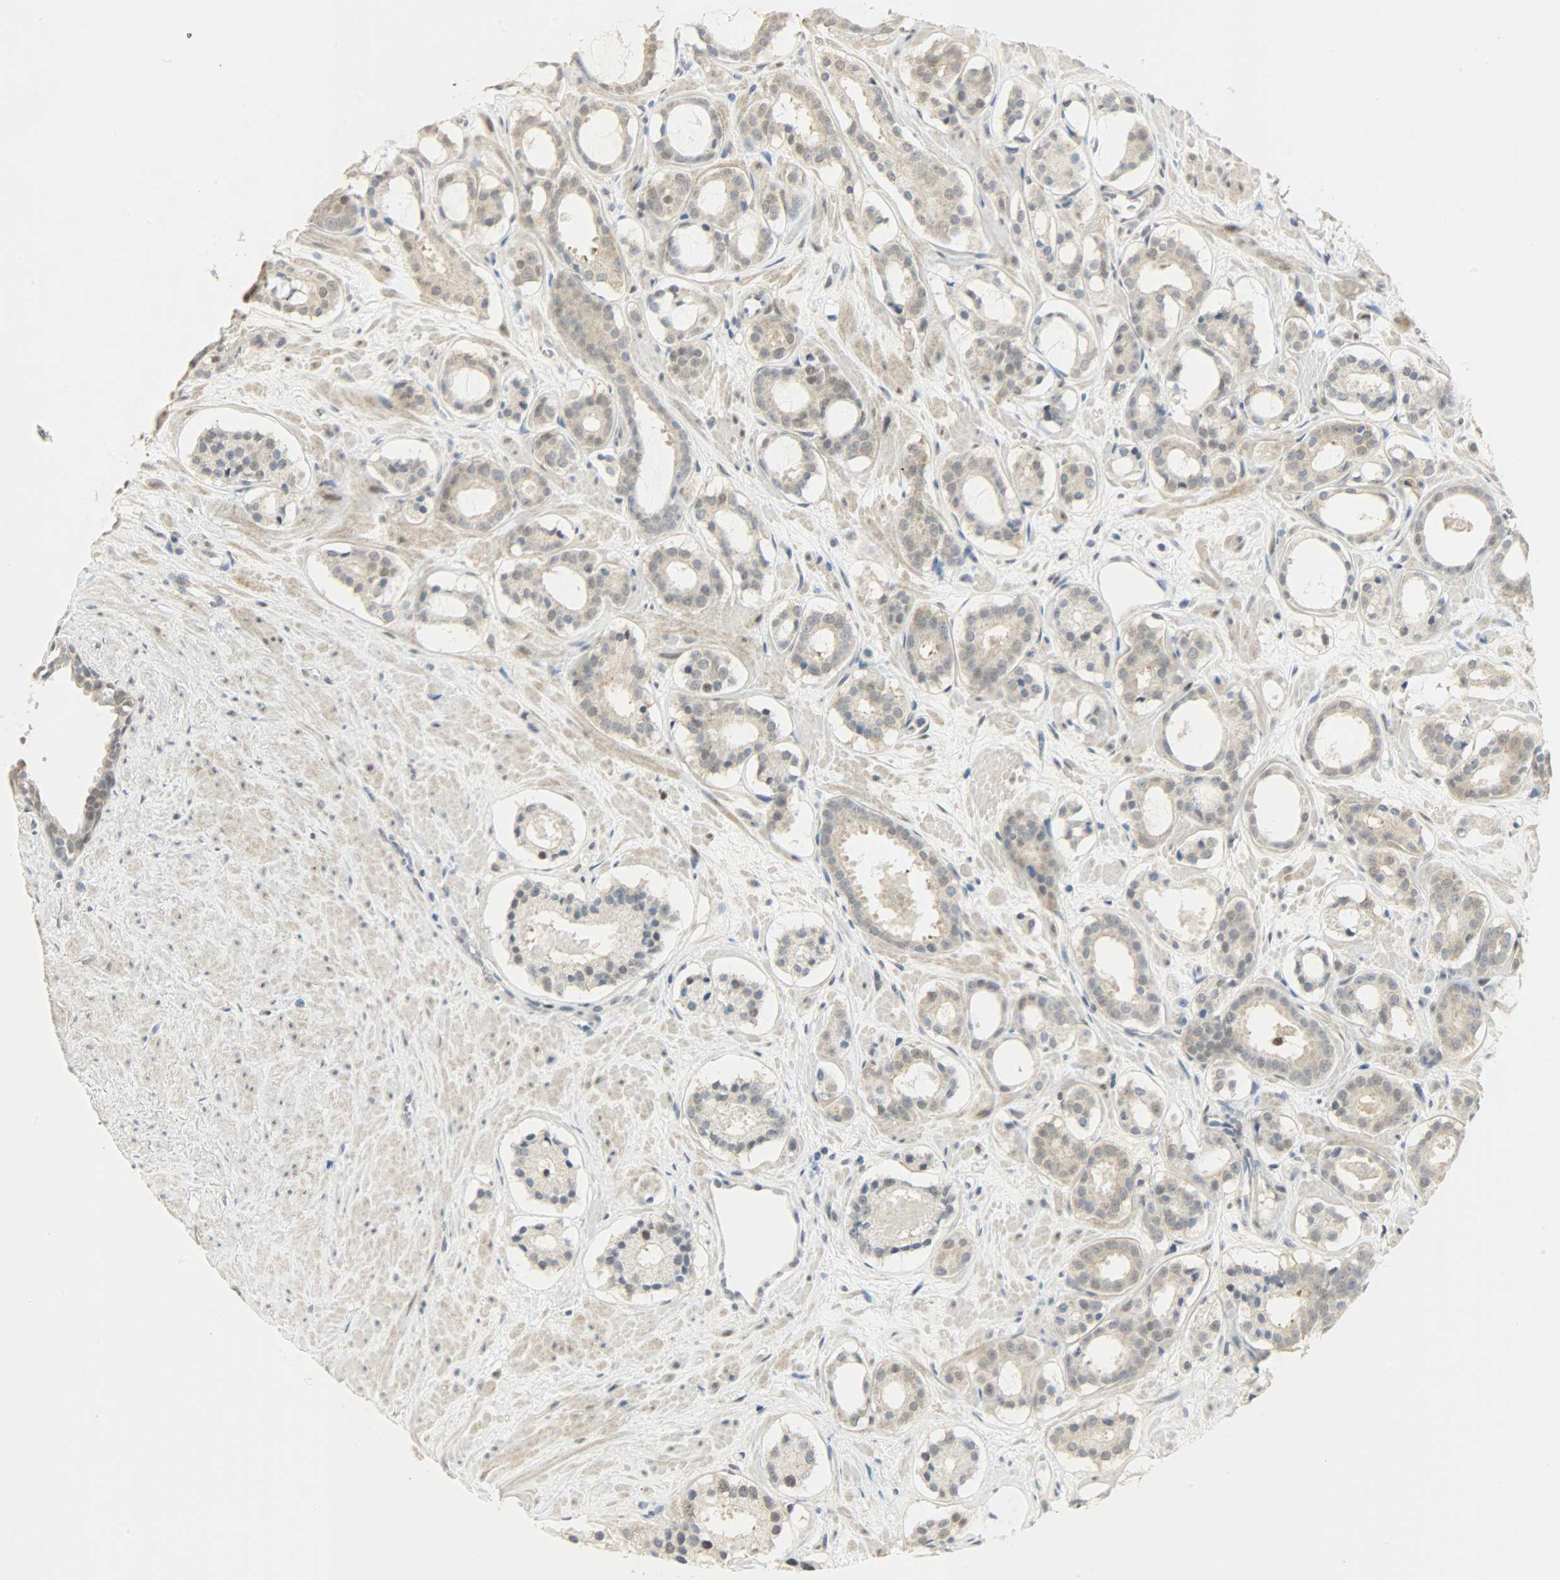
{"staining": {"intensity": "weak", "quantity": ">75%", "location": "cytoplasmic/membranous,nuclear"}, "tissue": "prostate cancer", "cell_type": "Tumor cells", "image_type": "cancer", "snomed": [{"axis": "morphology", "description": "Adenocarcinoma, Low grade"}, {"axis": "topography", "description": "Prostate"}], "caption": "A micrograph of prostate adenocarcinoma (low-grade) stained for a protein demonstrates weak cytoplasmic/membranous and nuclear brown staining in tumor cells. (DAB (3,3'-diaminobenzidine) IHC with brightfield microscopy, high magnification).", "gene": "PPARG", "patient": {"sex": "male", "age": 57}}